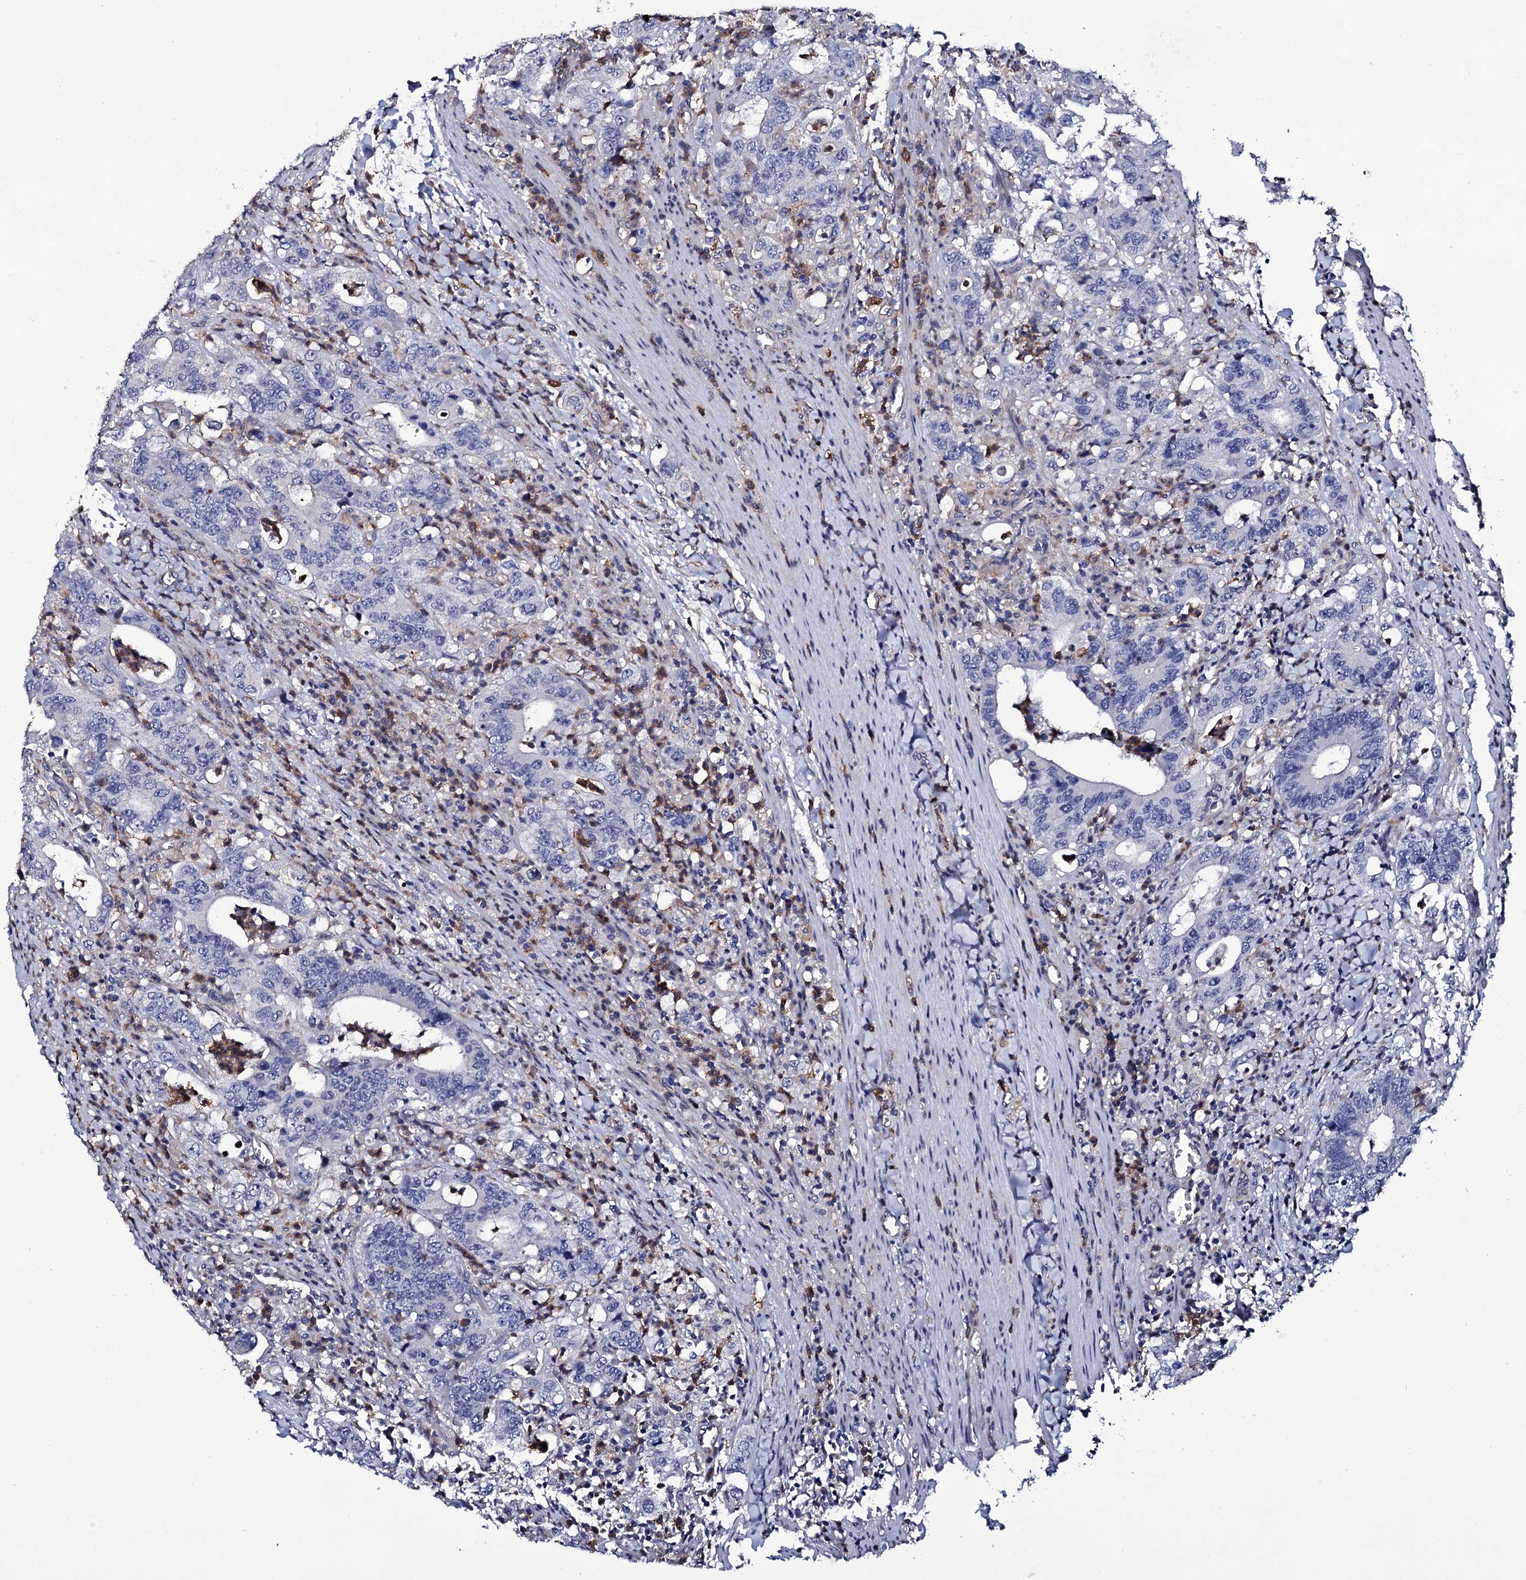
{"staining": {"intensity": "negative", "quantity": "none", "location": "none"}, "tissue": "colorectal cancer", "cell_type": "Tumor cells", "image_type": "cancer", "snomed": [{"axis": "morphology", "description": "Adenocarcinoma, NOS"}, {"axis": "topography", "description": "Colon"}], "caption": "A high-resolution image shows immunohistochemistry (IHC) staining of colorectal adenocarcinoma, which reveals no significant positivity in tumor cells.", "gene": "TTC23", "patient": {"sex": "female", "age": 75}}